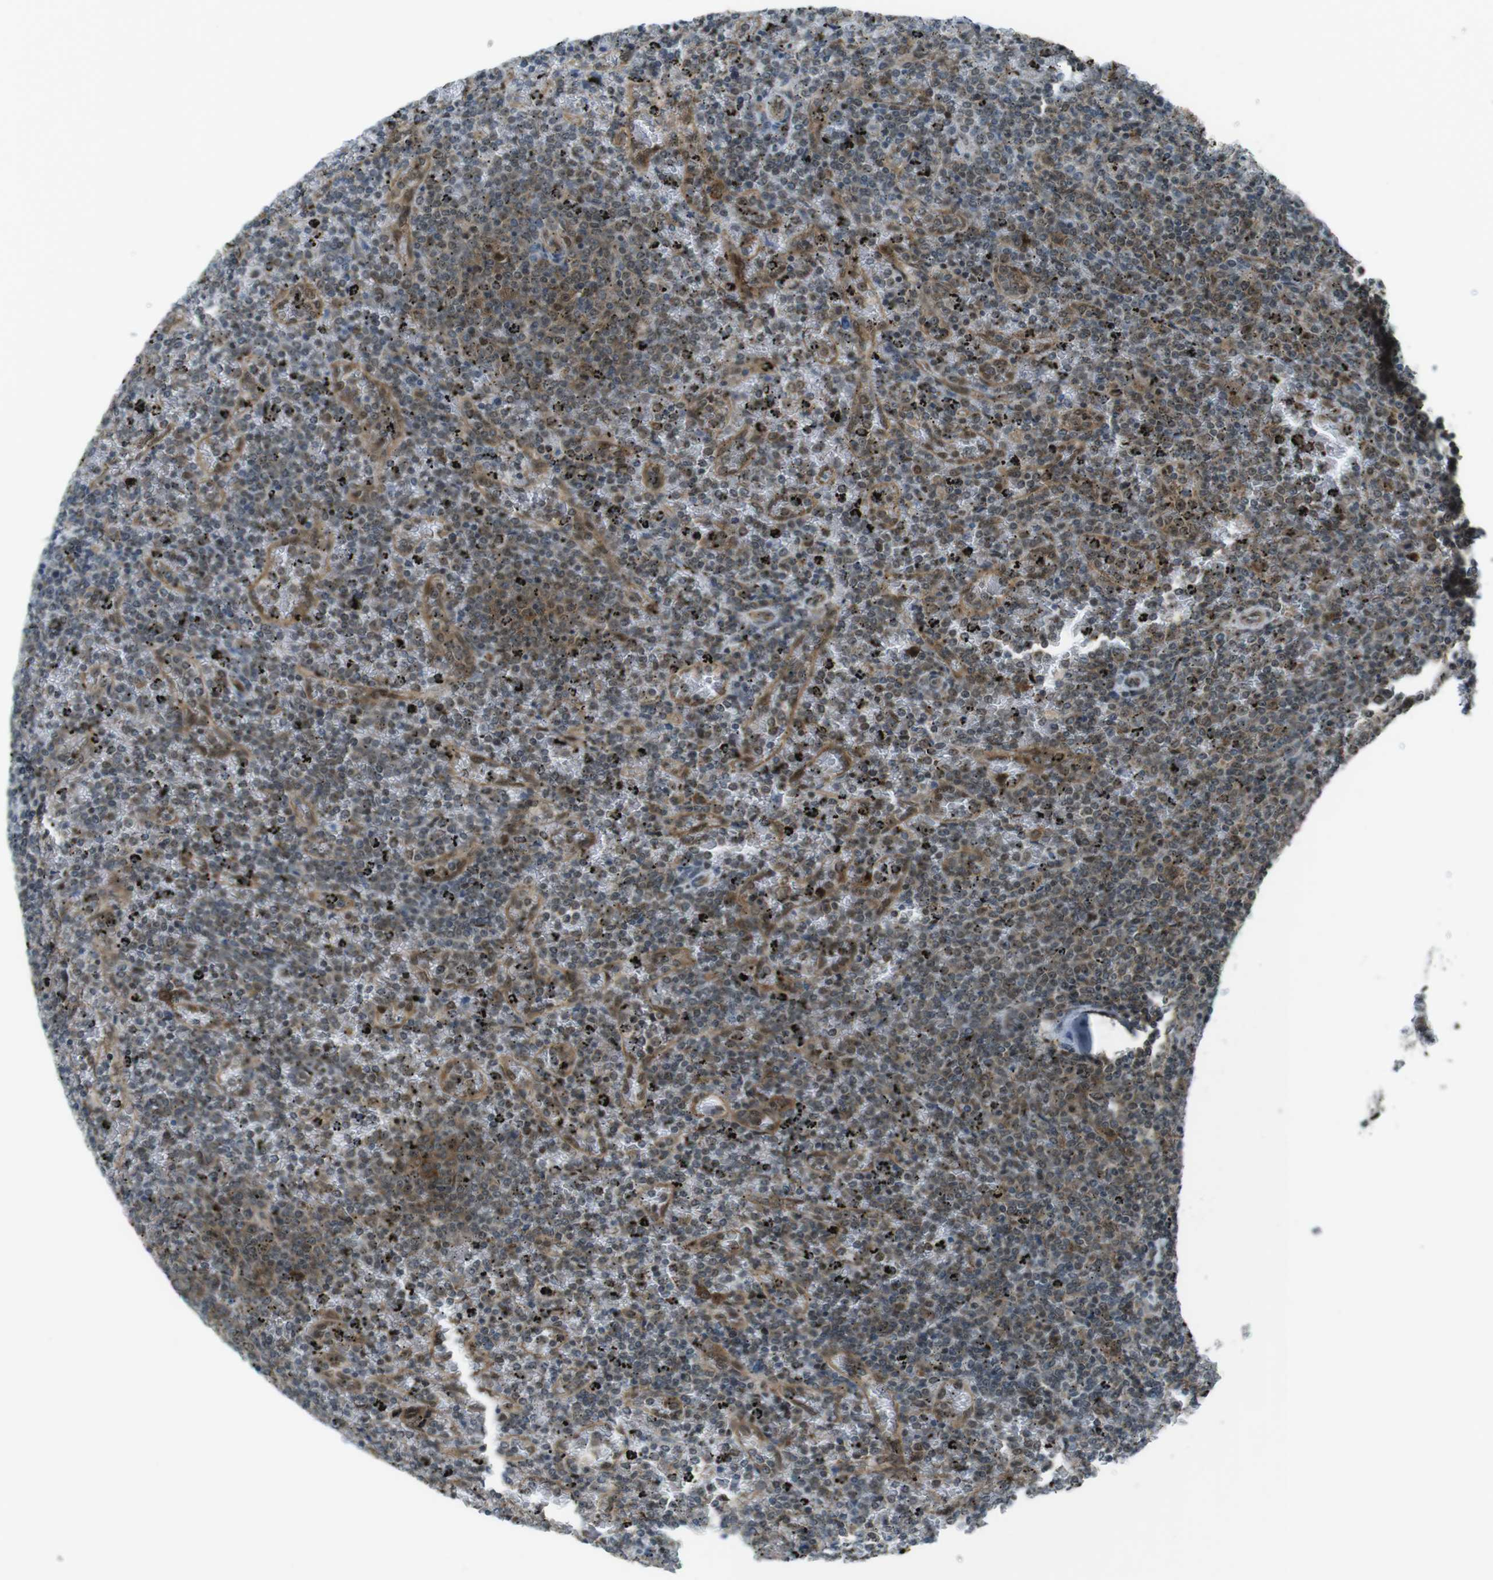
{"staining": {"intensity": "moderate", "quantity": ">75%", "location": "cytoplasmic/membranous,nuclear"}, "tissue": "lymphoma", "cell_type": "Tumor cells", "image_type": "cancer", "snomed": [{"axis": "morphology", "description": "Malignant lymphoma, non-Hodgkin's type, Low grade"}, {"axis": "topography", "description": "Spleen"}], "caption": "The photomicrograph exhibits a brown stain indicating the presence of a protein in the cytoplasmic/membranous and nuclear of tumor cells in lymphoma.", "gene": "CSNK1D", "patient": {"sex": "female", "age": 77}}